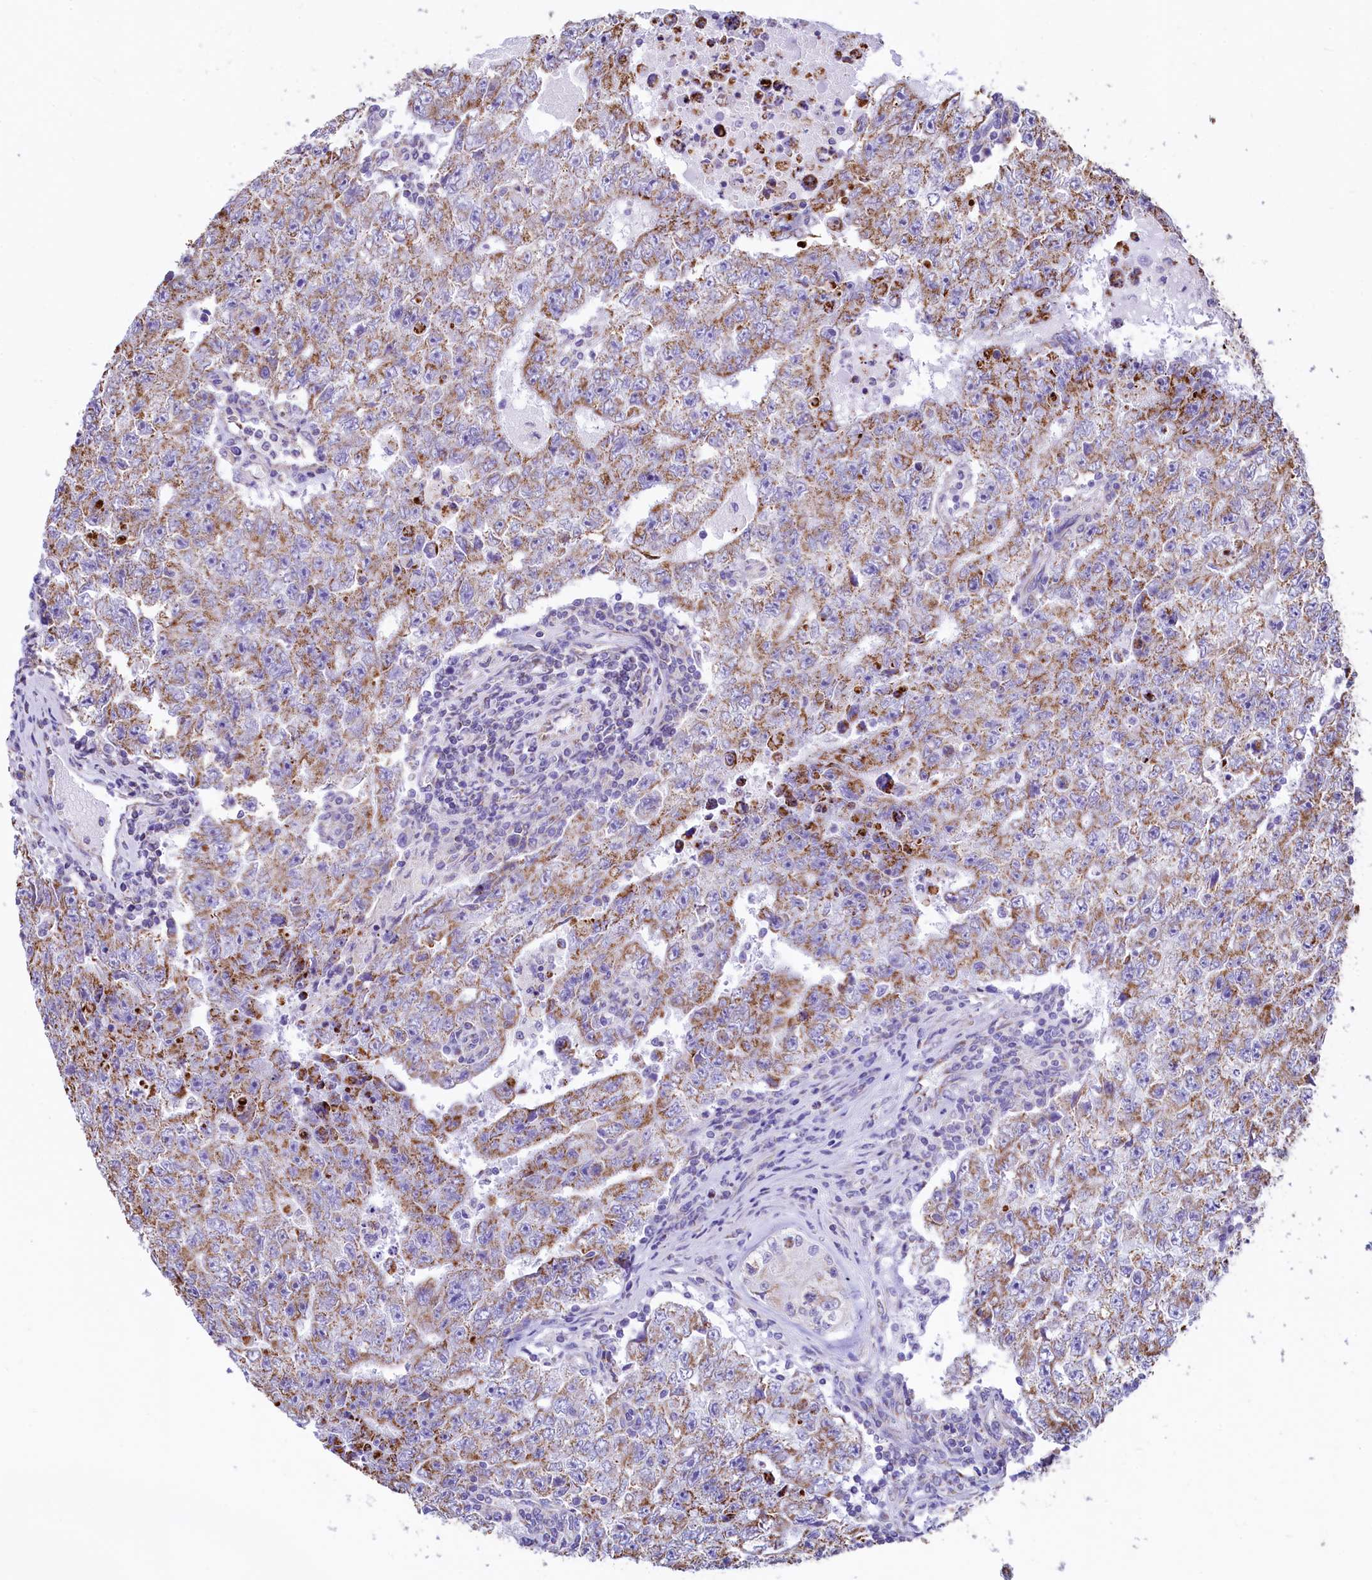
{"staining": {"intensity": "moderate", "quantity": ">75%", "location": "cytoplasmic/membranous"}, "tissue": "testis cancer", "cell_type": "Tumor cells", "image_type": "cancer", "snomed": [{"axis": "morphology", "description": "Carcinoma, Embryonal, NOS"}, {"axis": "topography", "description": "Testis"}], "caption": "Immunohistochemical staining of human testis cancer exhibits medium levels of moderate cytoplasmic/membranous protein staining in approximately >75% of tumor cells.", "gene": "VWCE", "patient": {"sex": "male", "age": 17}}